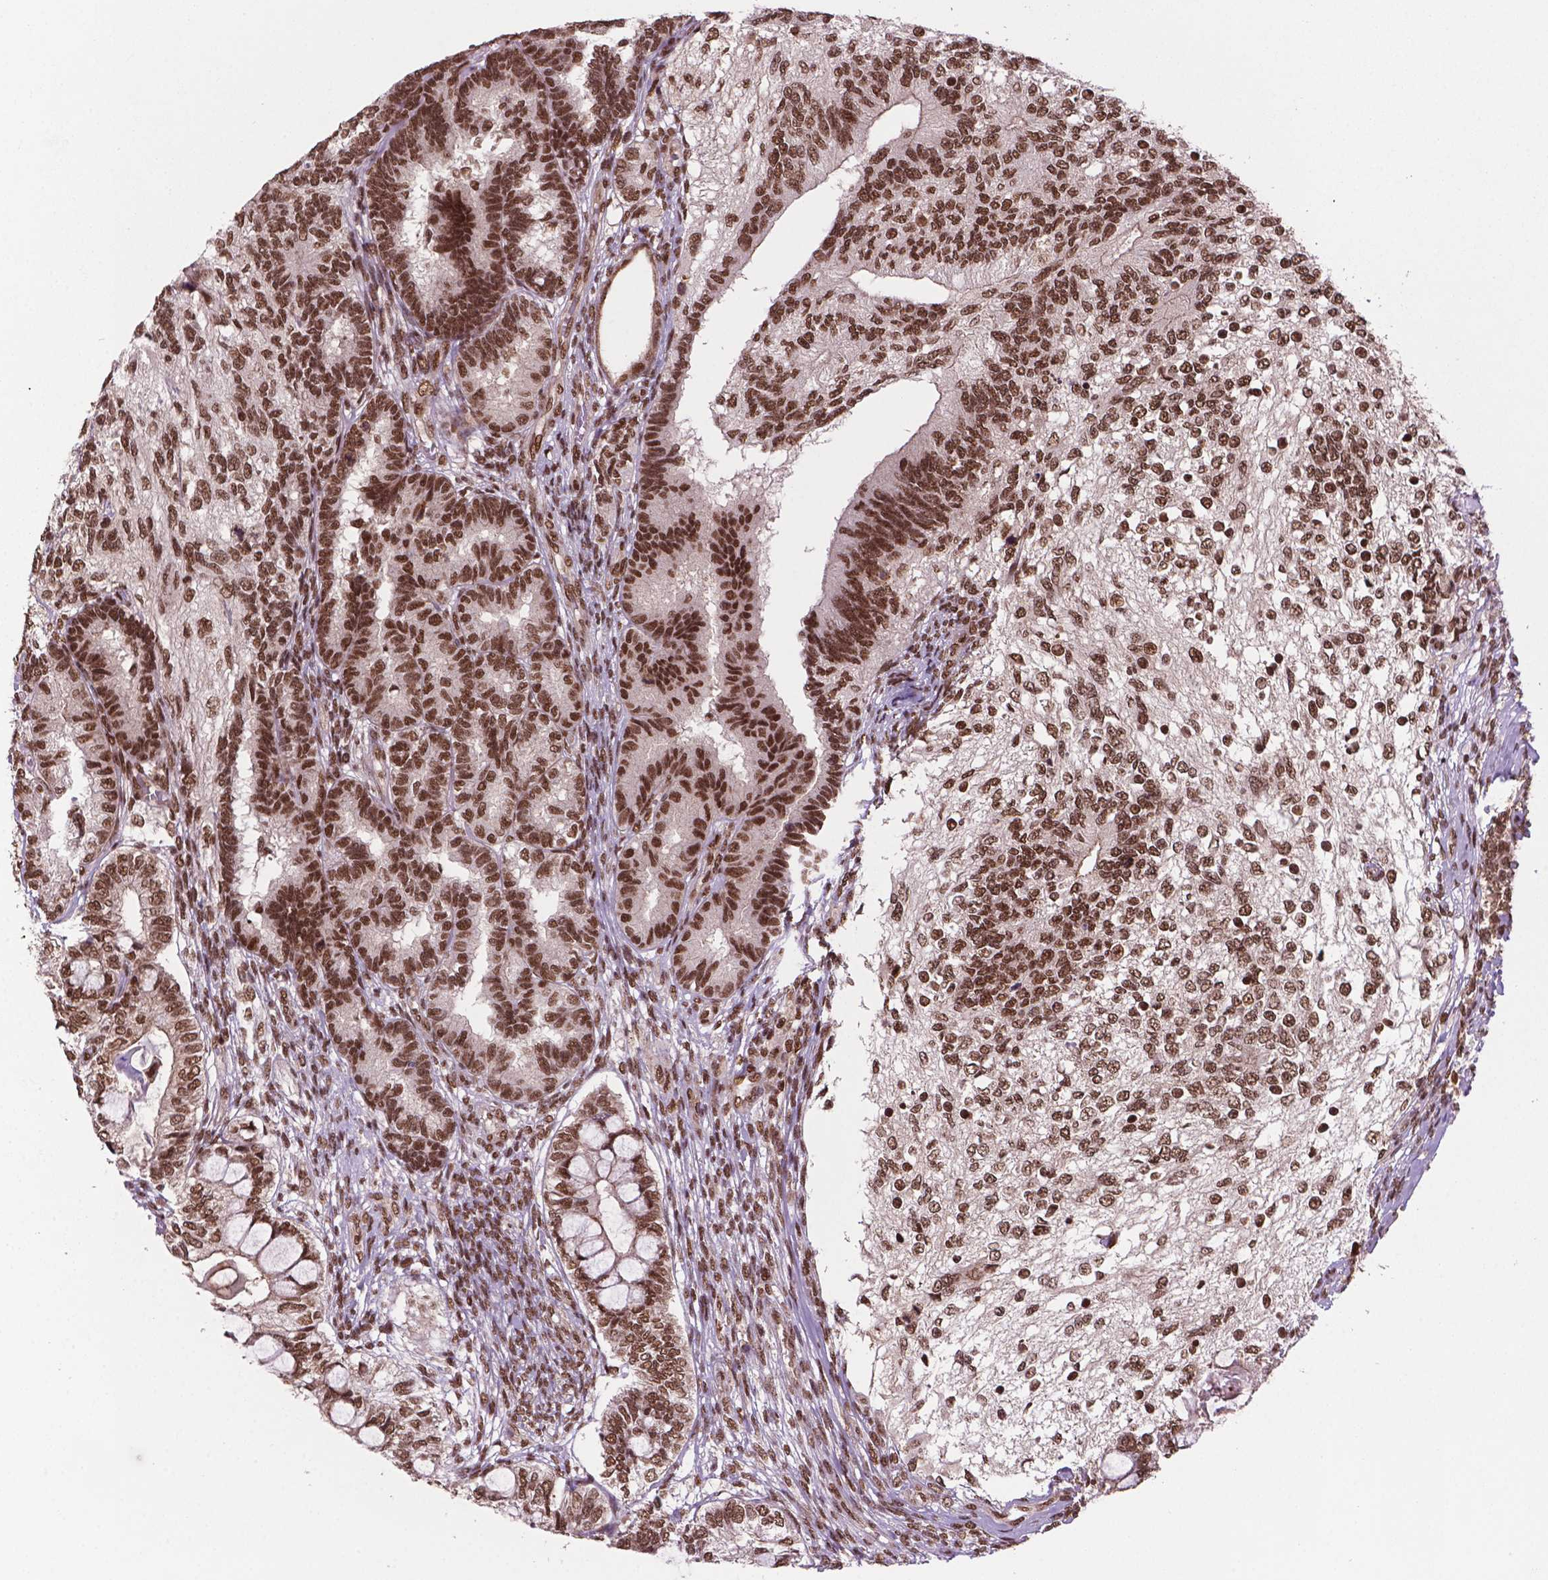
{"staining": {"intensity": "moderate", "quantity": ">75%", "location": "nuclear"}, "tissue": "testis cancer", "cell_type": "Tumor cells", "image_type": "cancer", "snomed": [{"axis": "morphology", "description": "Seminoma, NOS"}, {"axis": "morphology", "description": "Carcinoma, Embryonal, NOS"}, {"axis": "topography", "description": "Testis"}], "caption": "Protein expression analysis of testis cancer (seminoma) shows moderate nuclear positivity in about >75% of tumor cells.", "gene": "SIRT6", "patient": {"sex": "male", "age": 41}}